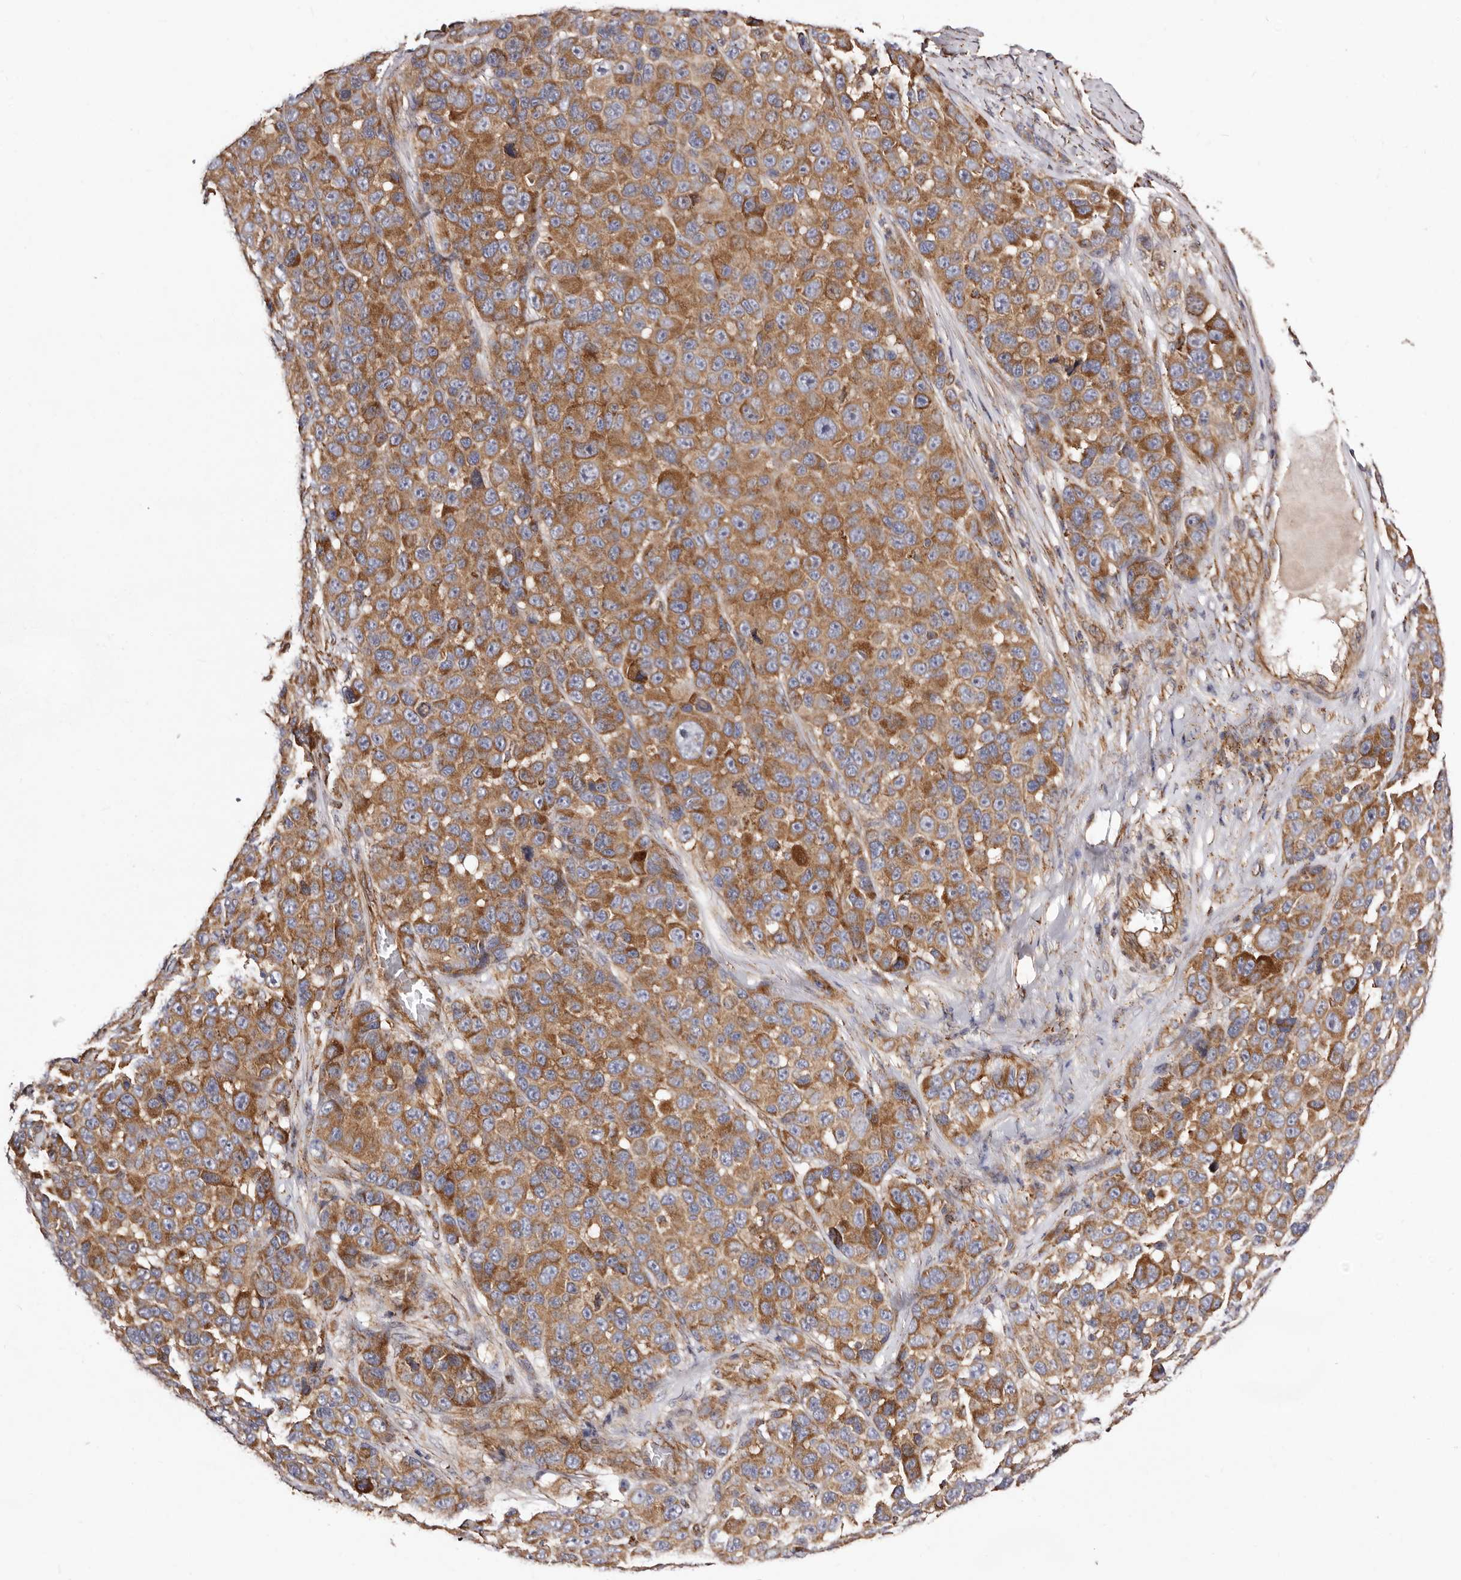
{"staining": {"intensity": "moderate", "quantity": ">75%", "location": "cytoplasmic/membranous"}, "tissue": "melanoma", "cell_type": "Tumor cells", "image_type": "cancer", "snomed": [{"axis": "morphology", "description": "Malignant melanoma, NOS"}, {"axis": "topography", "description": "Skin"}], "caption": "This micrograph displays immunohistochemistry (IHC) staining of malignant melanoma, with medium moderate cytoplasmic/membranous expression in approximately >75% of tumor cells.", "gene": "LUZP1", "patient": {"sex": "male", "age": 53}}